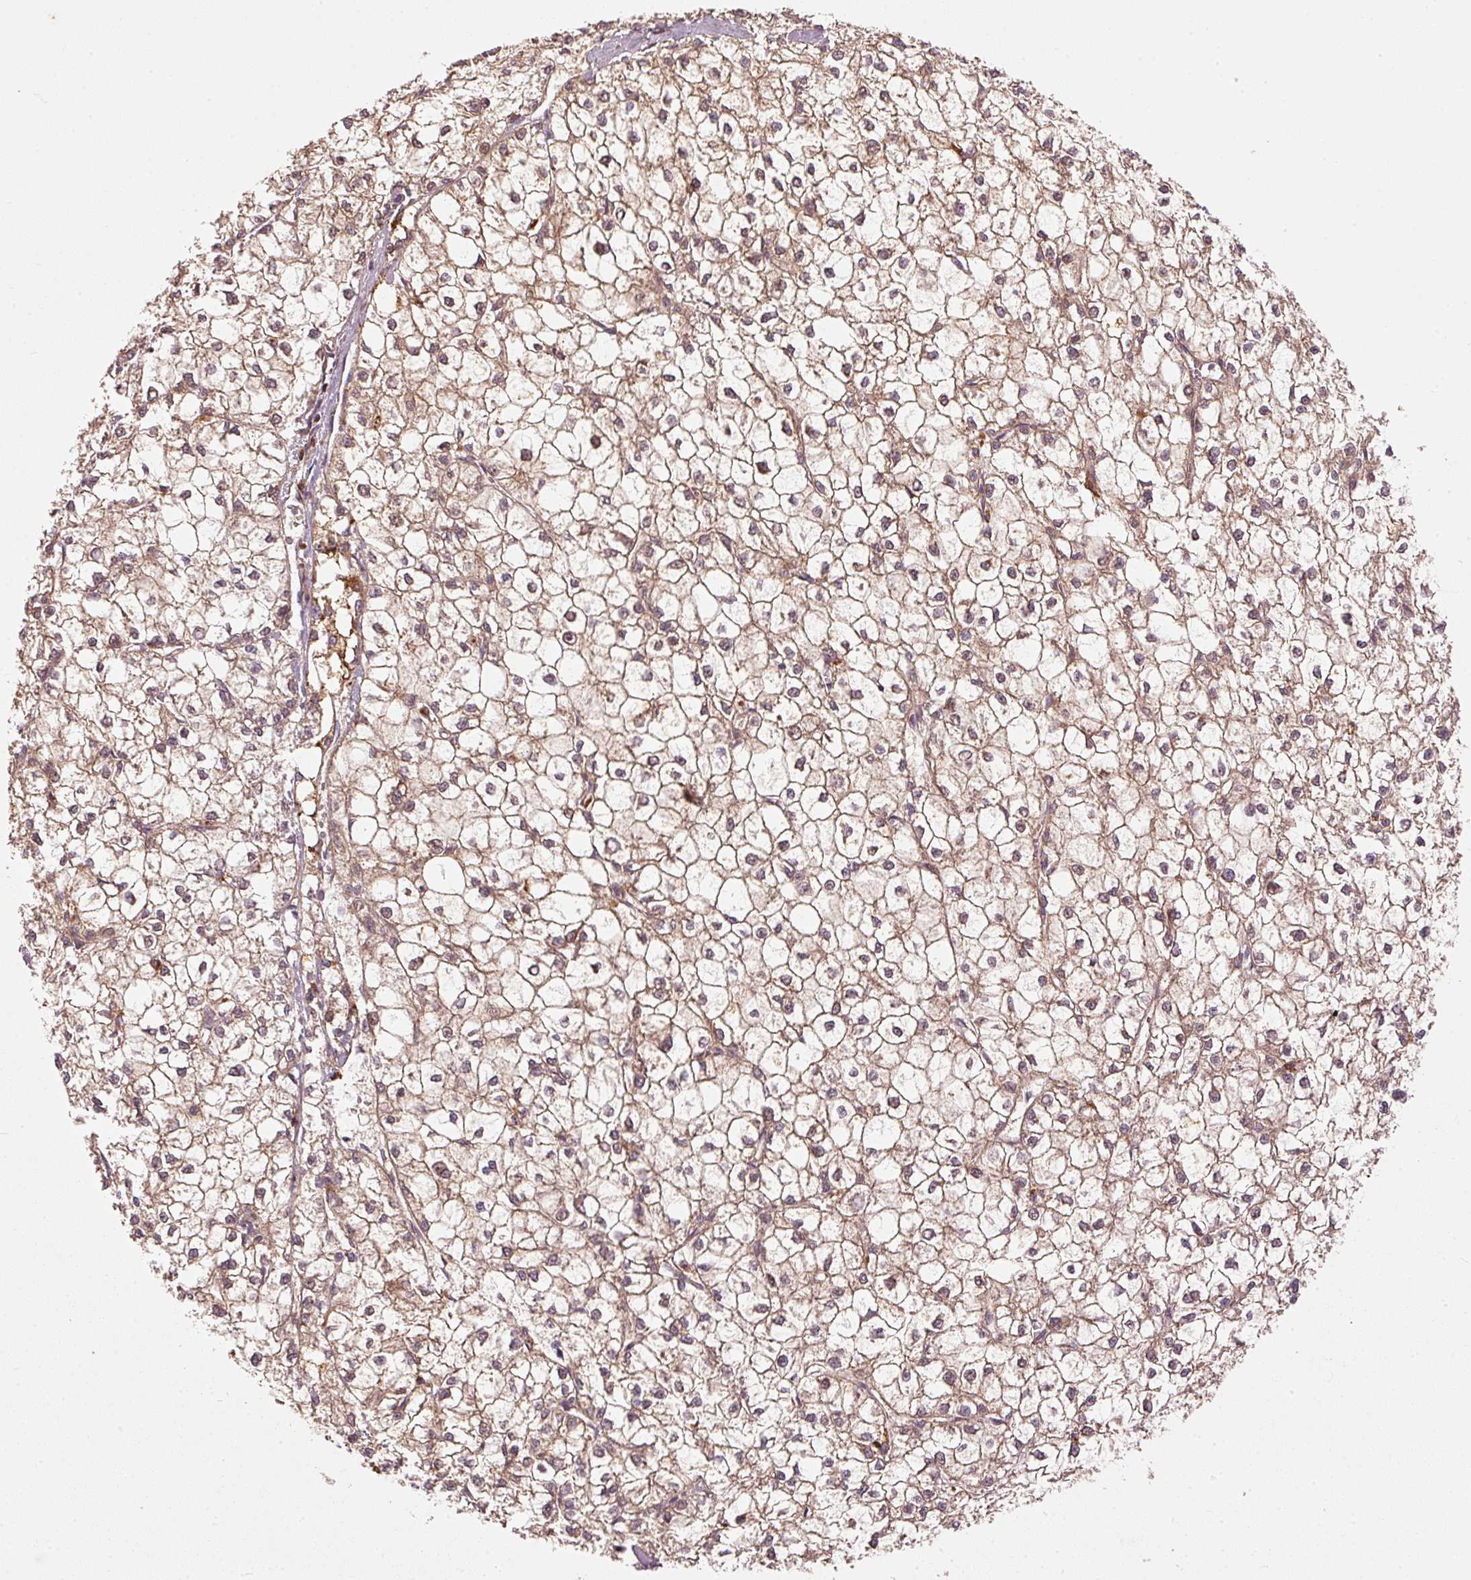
{"staining": {"intensity": "moderate", "quantity": ">75%", "location": "cytoplasmic/membranous"}, "tissue": "liver cancer", "cell_type": "Tumor cells", "image_type": "cancer", "snomed": [{"axis": "morphology", "description": "Carcinoma, Hepatocellular, NOS"}, {"axis": "topography", "description": "Liver"}], "caption": "IHC histopathology image of liver cancer (hepatocellular carcinoma) stained for a protein (brown), which reveals medium levels of moderate cytoplasmic/membranous staining in about >75% of tumor cells.", "gene": "MTHFD1L", "patient": {"sex": "female", "age": 43}}